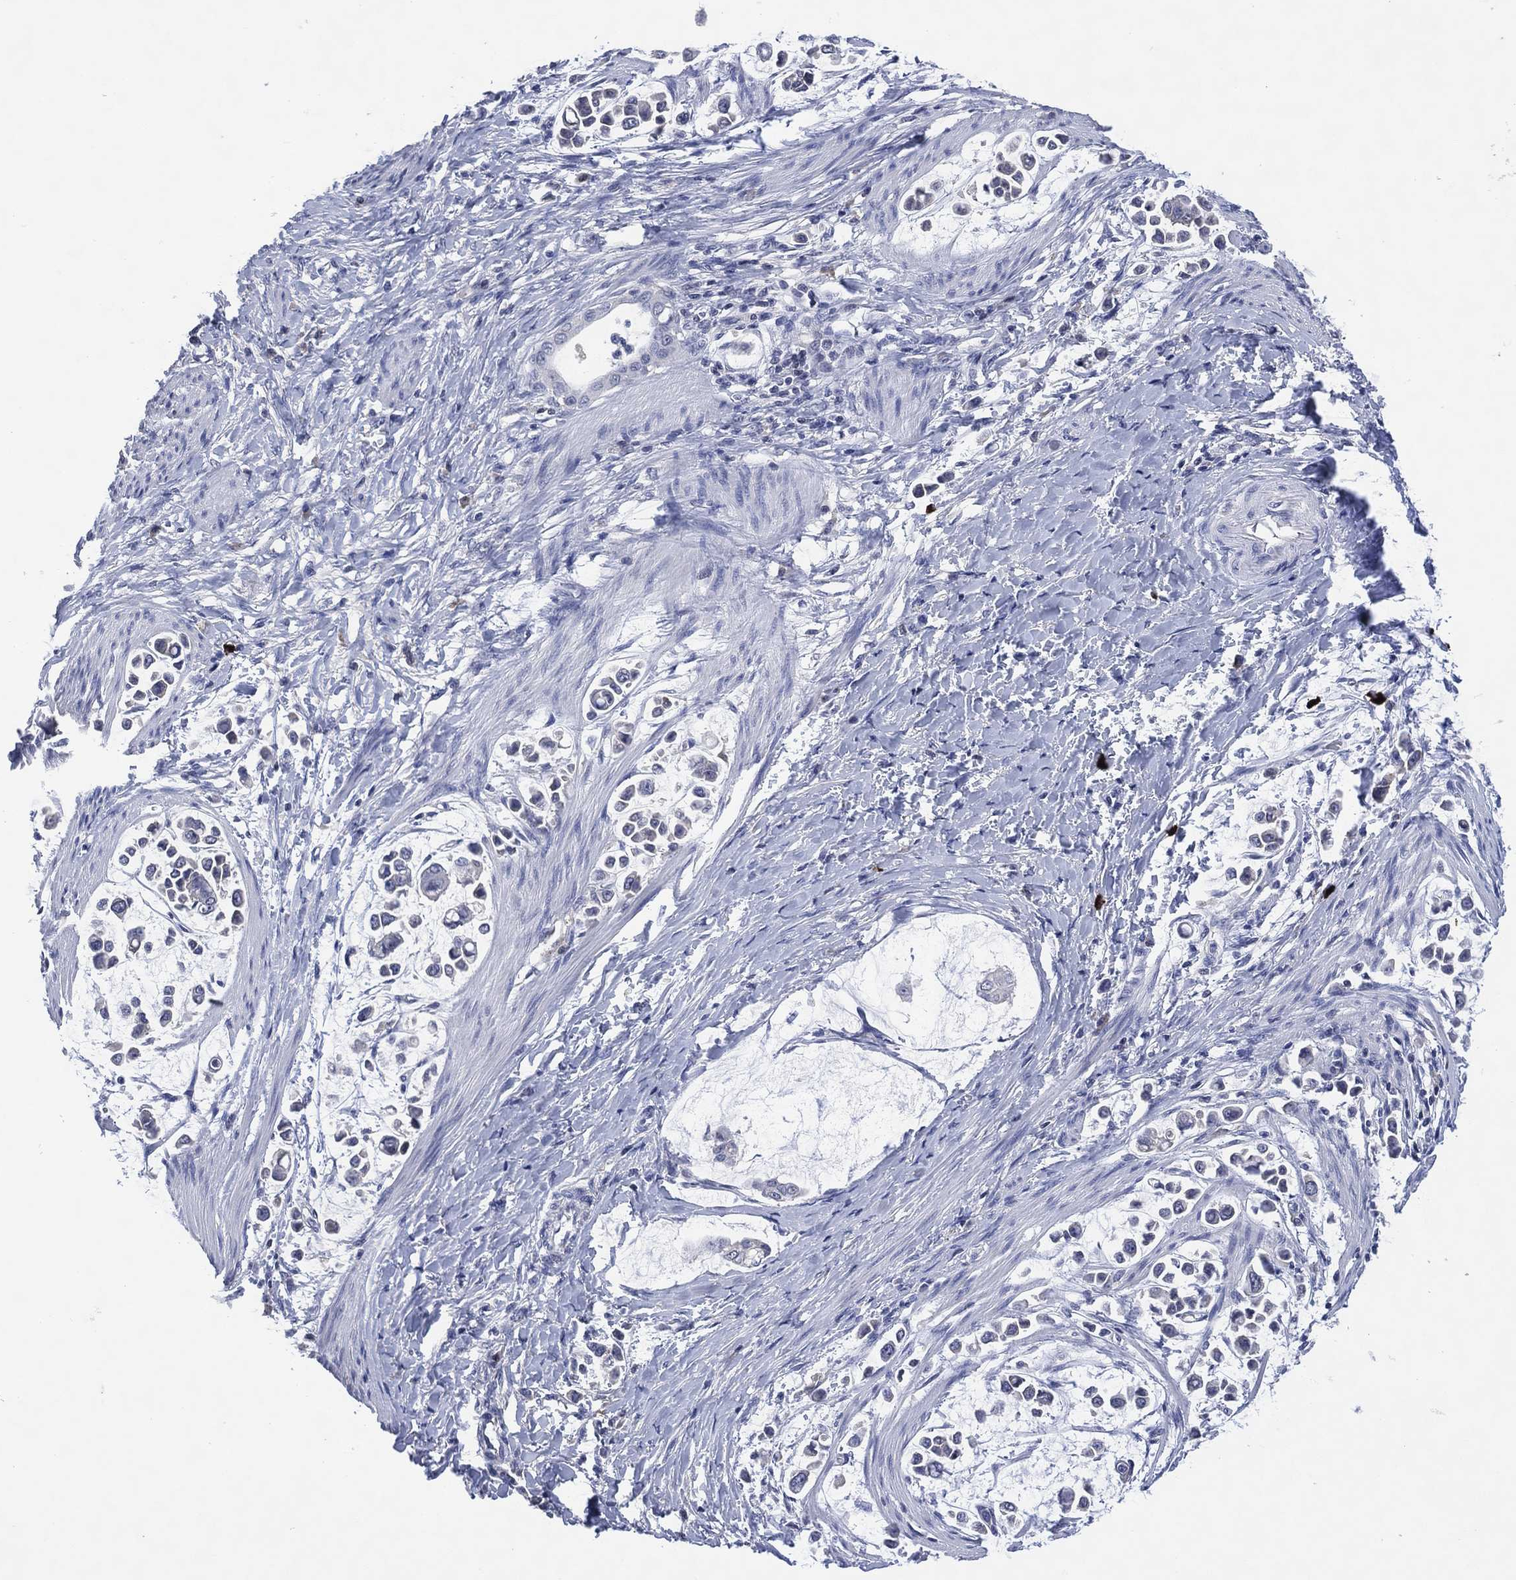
{"staining": {"intensity": "negative", "quantity": "none", "location": "none"}, "tissue": "stomach cancer", "cell_type": "Tumor cells", "image_type": "cancer", "snomed": [{"axis": "morphology", "description": "Adenocarcinoma, NOS"}, {"axis": "topography", "description": "Stomach"}], "caption": "Tumor cells are negative for protein expression in human stomach cancer (adenocarcinoma).", "gene": "USP26", "patient": {"sex": "male", "age": 82}}